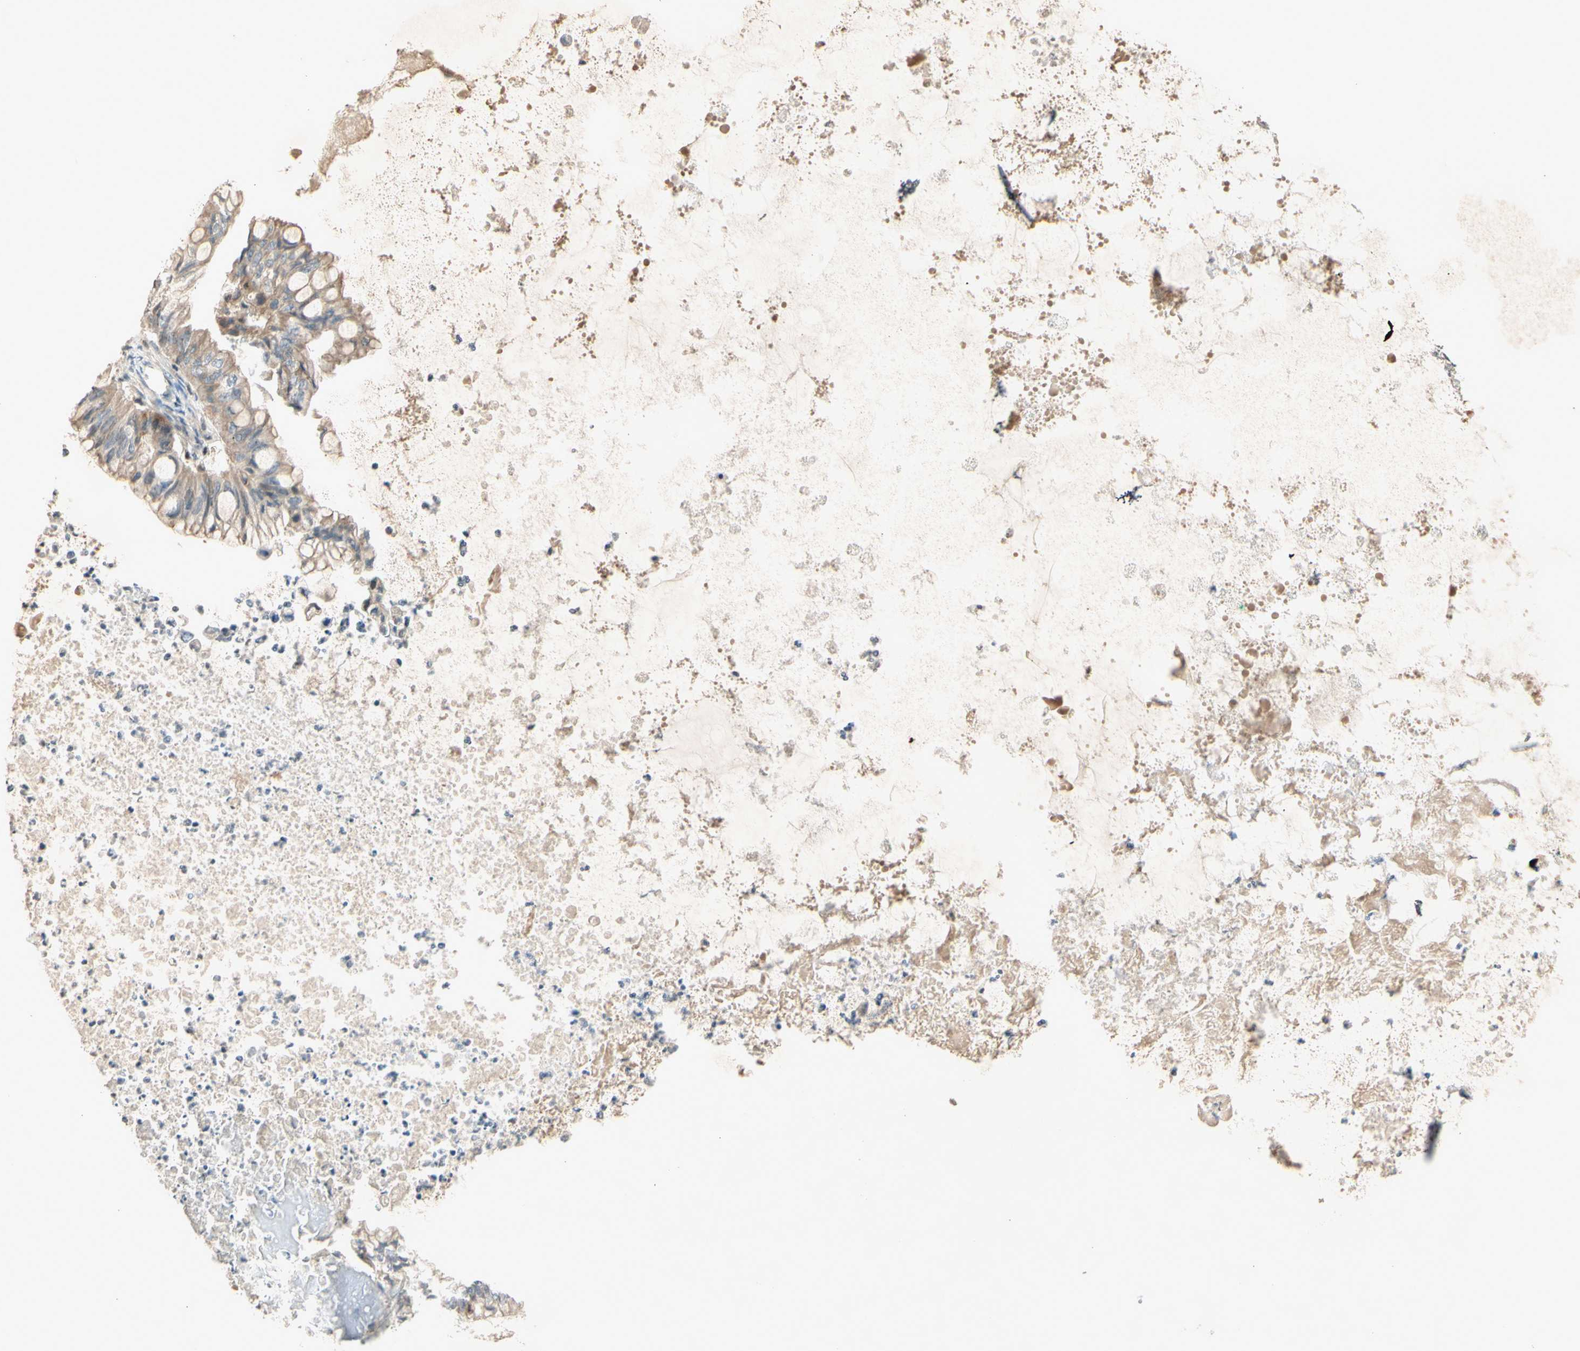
{"staining": {"intensity": "strong", "quantity": "<25%", "location": "cytoplasmic/membranous,nuclear"}, "tissue": "ovarian cancer", "cell_type": "Tumor cells", "image_type": "cancer", "snomed": [{"axis": "morphology", "description": "Cystadenocarcinoma, mucinous, NOS"}, {"axis": "topography", "description": "Ovary"}], "caption": "A brown stain labels strong cytoplasmic/membranous and nuclear expression of a protein in human ovarian cancer tumor cells.", "gene": "NFYA", "patient": {"sex": "female", "age": 80}}